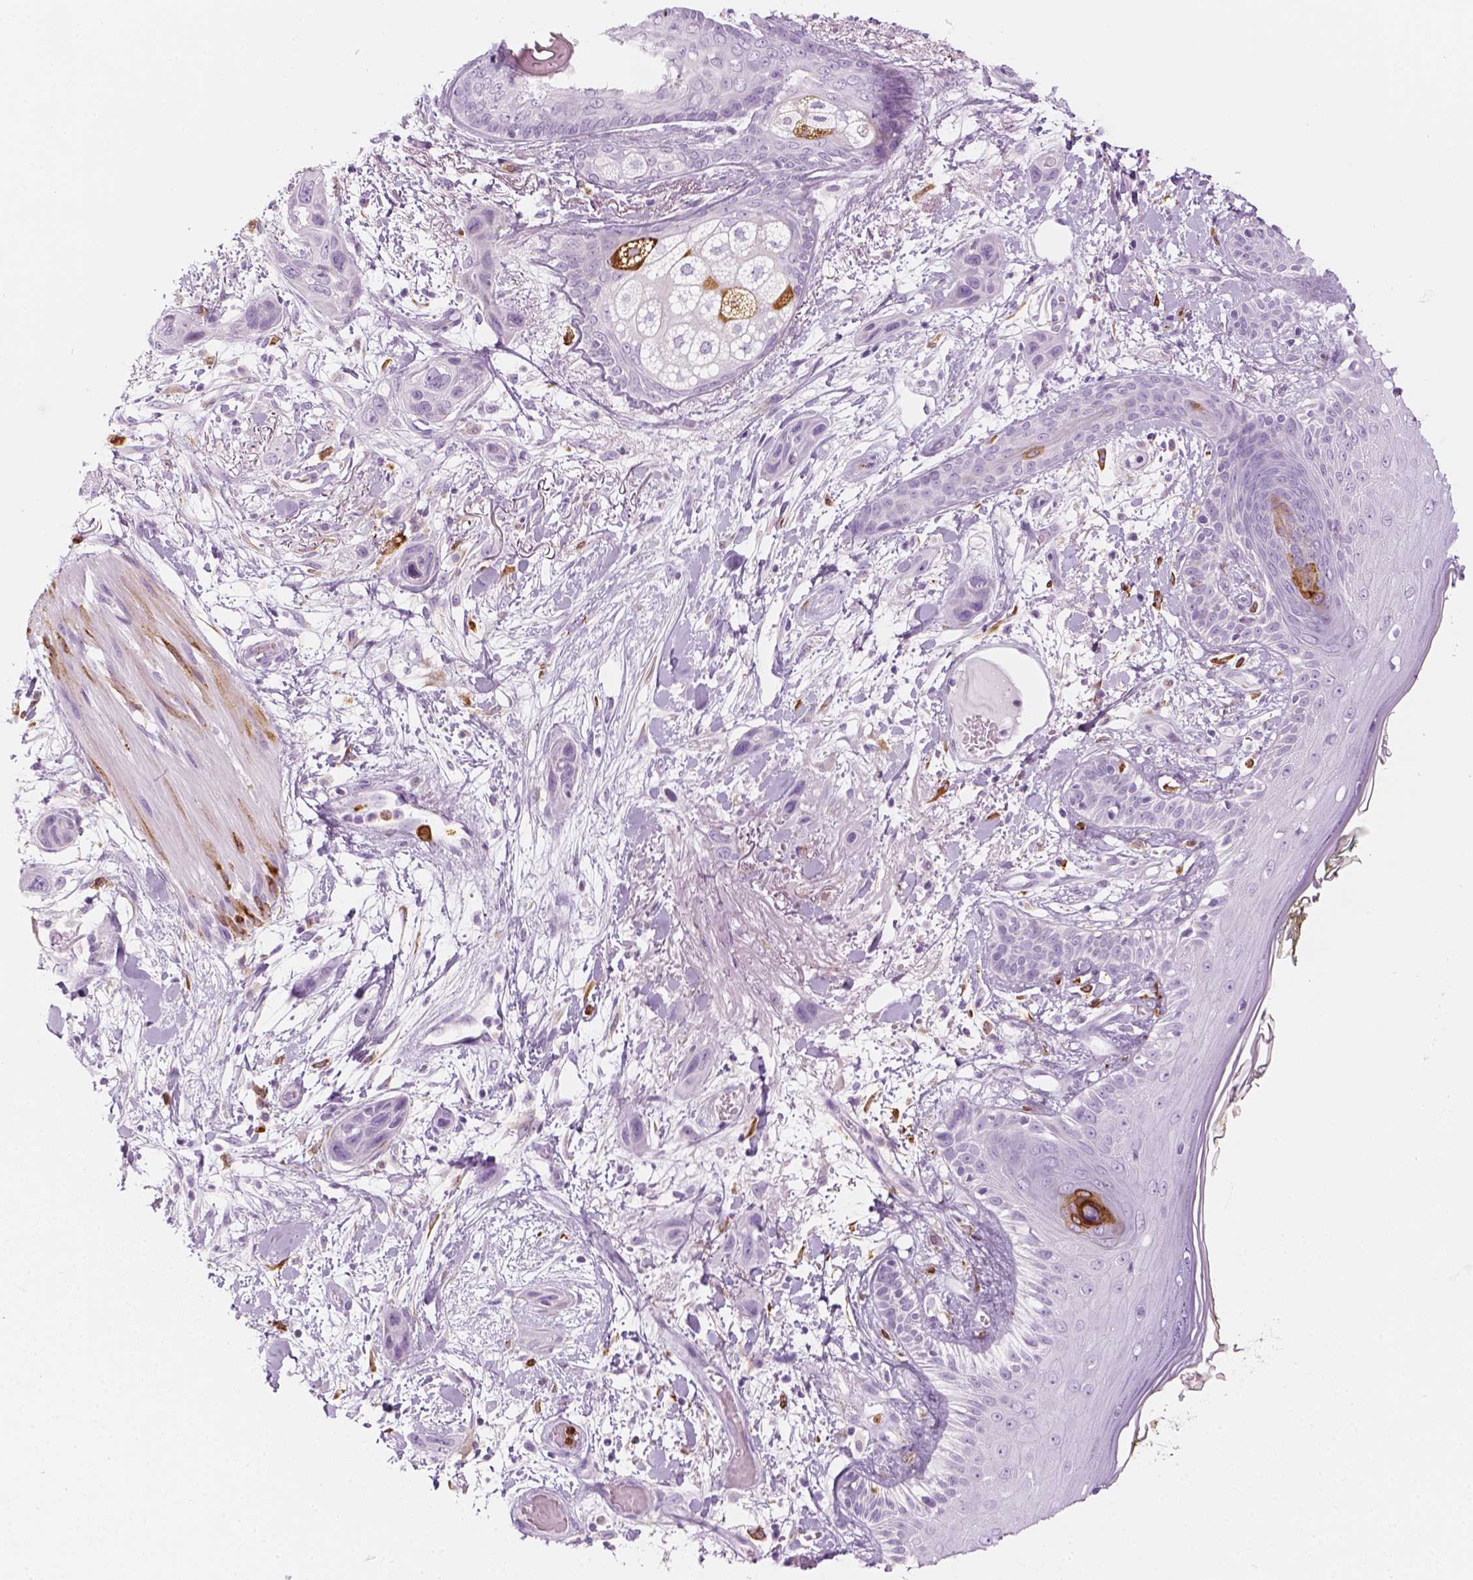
{"staining": {"intensity": "negative", "quantity": "none", "location": "none"}, "tissue": "skin cancer", "cell_type": "Tumor cells", "image_type": "cancer", "snomed": [{"axis": "morphology", "description": "Squamous cell carcinoma, NOS"}, {"axis": "topography", "description": "Skin"}], "caption": "DAB (3,3'-diaminobenzidine) immunohistochemical staining of human squamous cell carcinoma (skin) reveals no significant expression in tumor cells. Brightfield microscopy of IHC stained with DAB (brown) and hematoxylin (blue), captured at high magnification.", "gene": "CES1", "patient": {"sex": "male", "age": 79}}